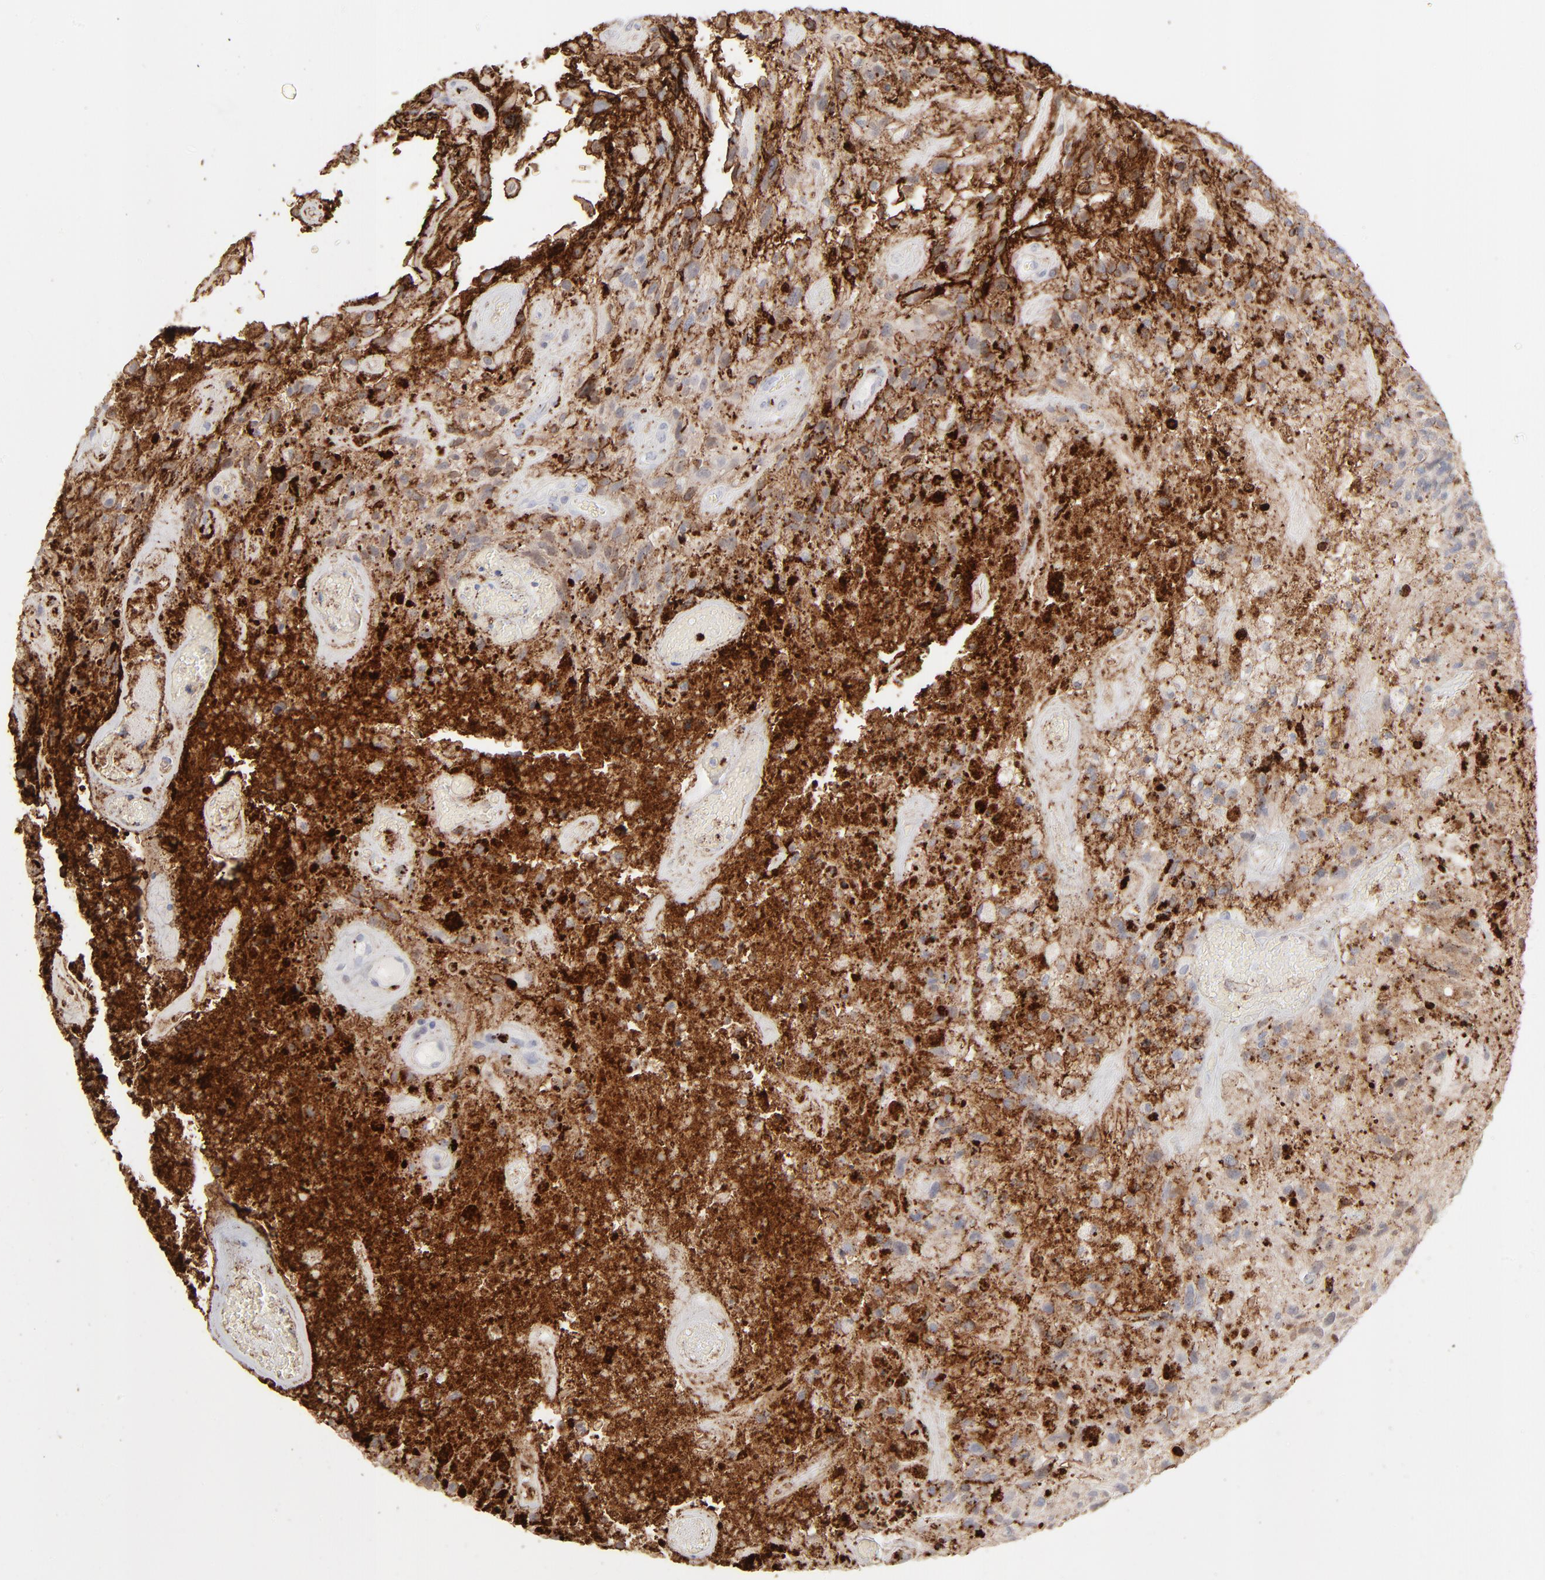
{"staining": {"intensity": "strong", "quantity": ">75%", "location": "cytoplasmic/membranous"}, "tissue": "glioma", "cell_type": "Tumor cells", "image_type": "cancer", "snomed": [{"axis": "morphology", "description": "Normal tissue, NOS"}, {"axis": "morphology", "description": "Glioma, malignant, High grade"}, {"axis": "topography", "description": "Cerebral cortex"}], "caption": "This image demonstrates malignant glioma (high-grade) stained with immunohistochemistry (IHC) to label a protein in brown. The cytoplasmic/membranous of tumor cells show strong positivity for the protein. Nuclei are counter-stained blue.", "gene": "ANXA5", "patient": {"sex": "male", "age": 75}}